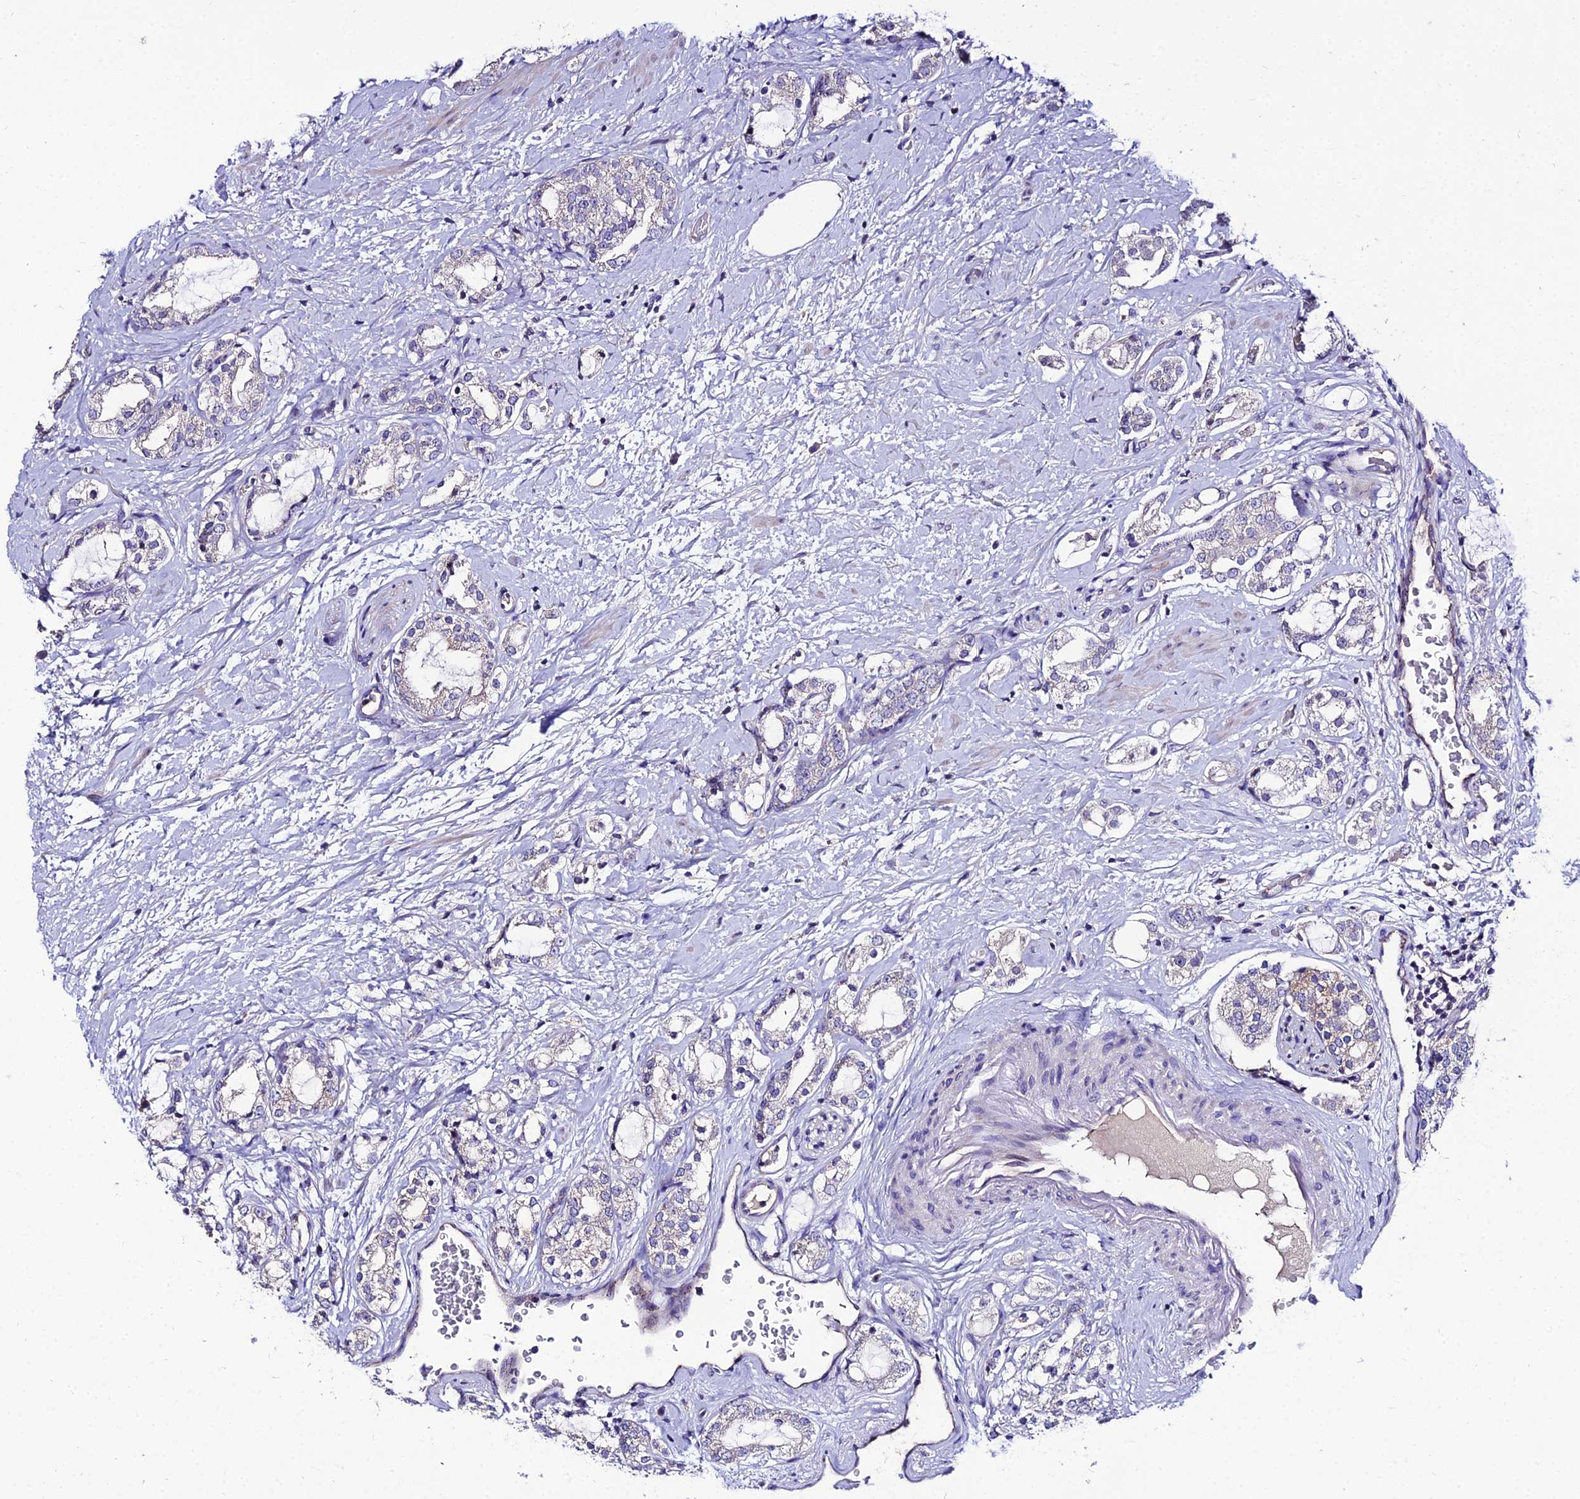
{"staining": {"intensity": "negative", "quantity": "none", "location": "none"}, "tissue": "prostate cancer", "cell_type": "Tumor cells", "image_type": "cancer", "snomed": [{"axis": "morphology", "description": "Adenocarcinoma, High grade"}, {"axis": "topography", "description": "Prostate"}], "caption": "This image is of high-grade adenocarcinoma (prostate) stained with immunohistochemistry to label a protein in brown with the nuclei are counter-stained blue. There is no staining in tumor cells. (Brightfield microscopy of DAB (3,3'-diaminobenzidine) immunohistochemistry at high magnification).", "gene": "SHQ1", "patient": {"sex": "male", "age": 64}}